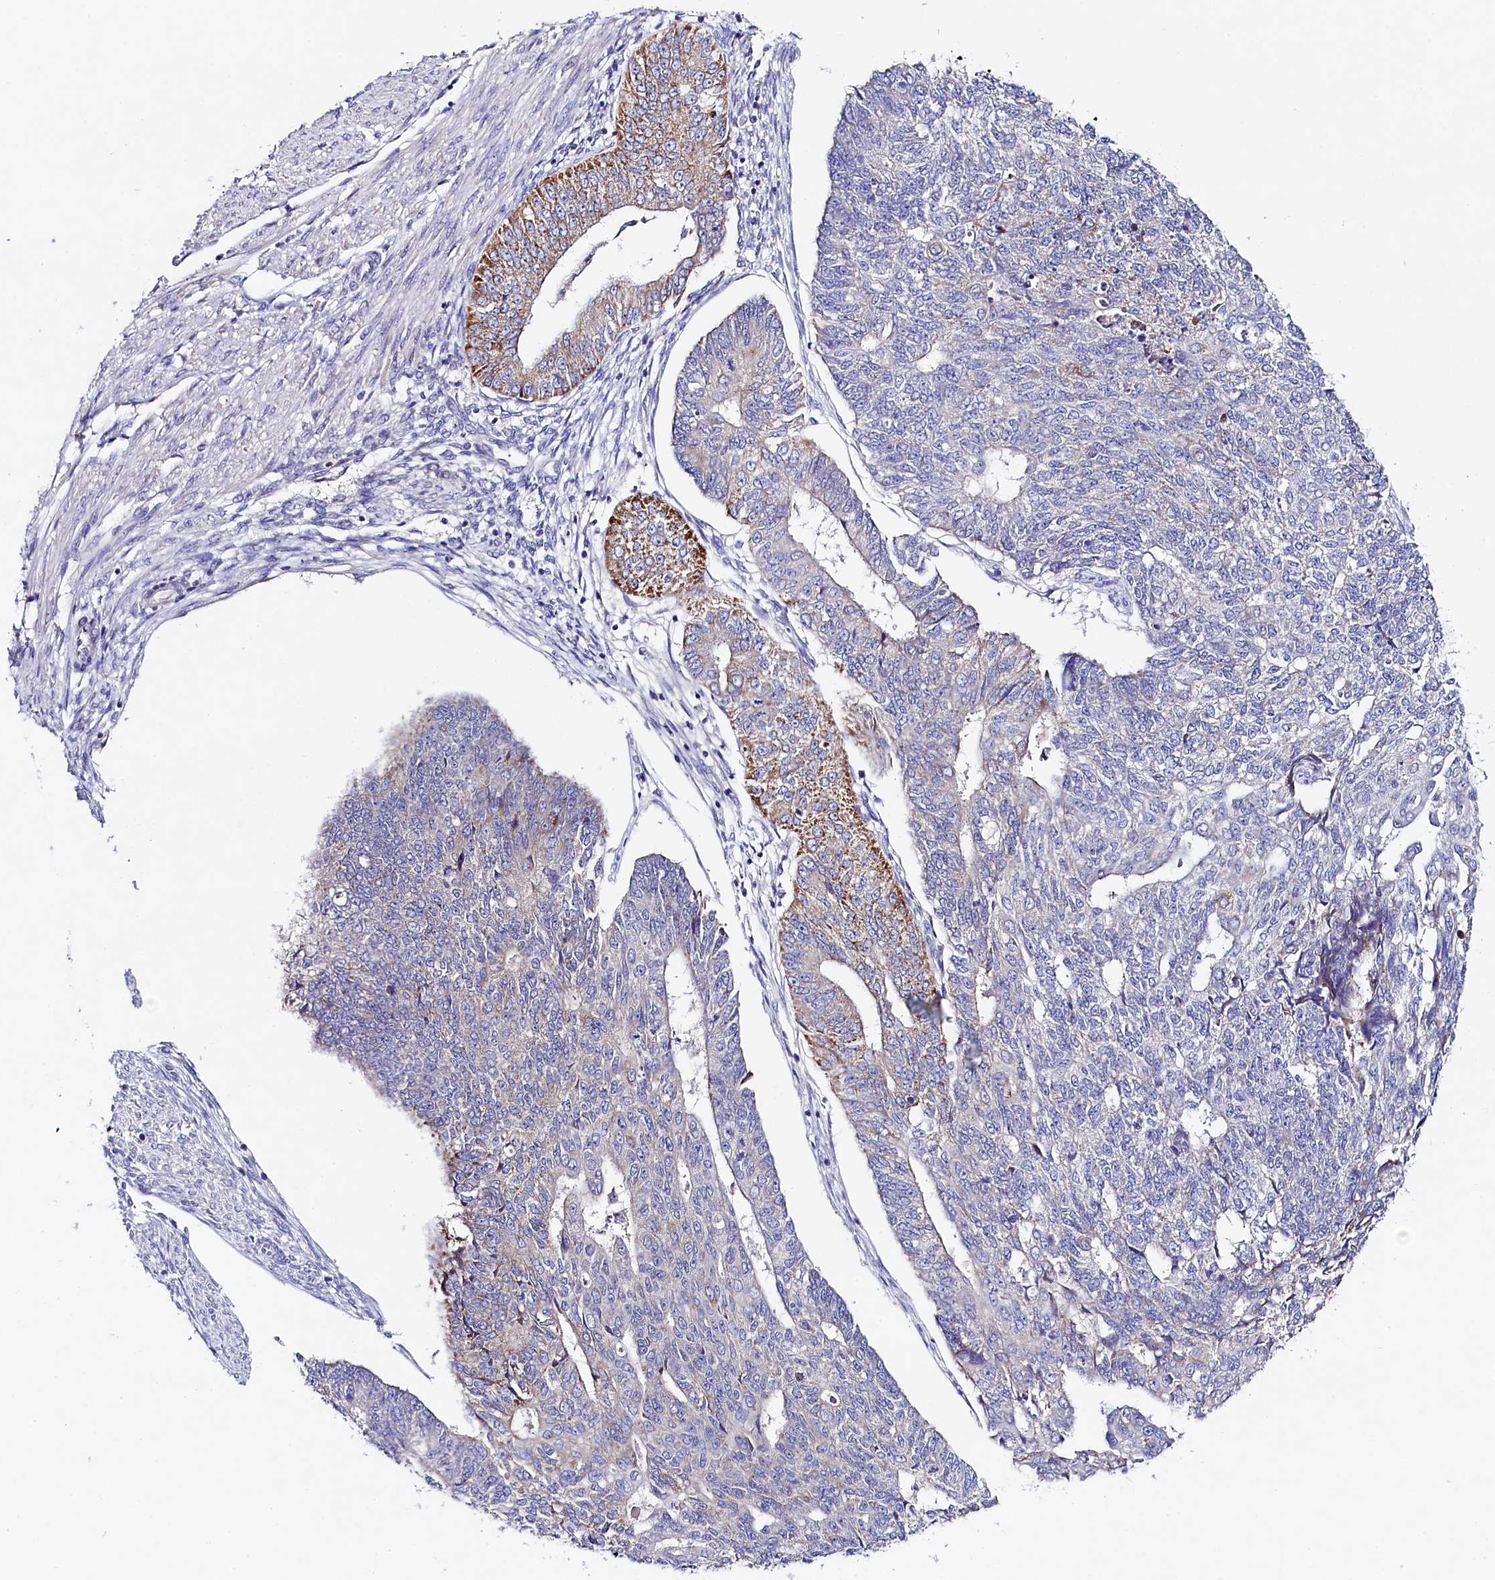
{"staining": {"intensity": "moderate", "quantity": "<25%", "location": "cytoplasmic/membranous"}, "tissue": "endometrial cancer", "cell_type": "Tumor cells", "image_type": "cancer", "snomed": [{"axis": "morphology", "description": "Adenocarcinoma, NOS"}, {"axis": "topography", "description": "Endometrium"}], "caption": "IHC histopathology image of adenocarcinoma (endometrial) stained for a protein (brown), which displays low levels of moderate cytoplasmic/membranous expression in about <25% of tumor cells.", "gene": "FXYD6", "patient": {"sex": "female", "age": 32}}